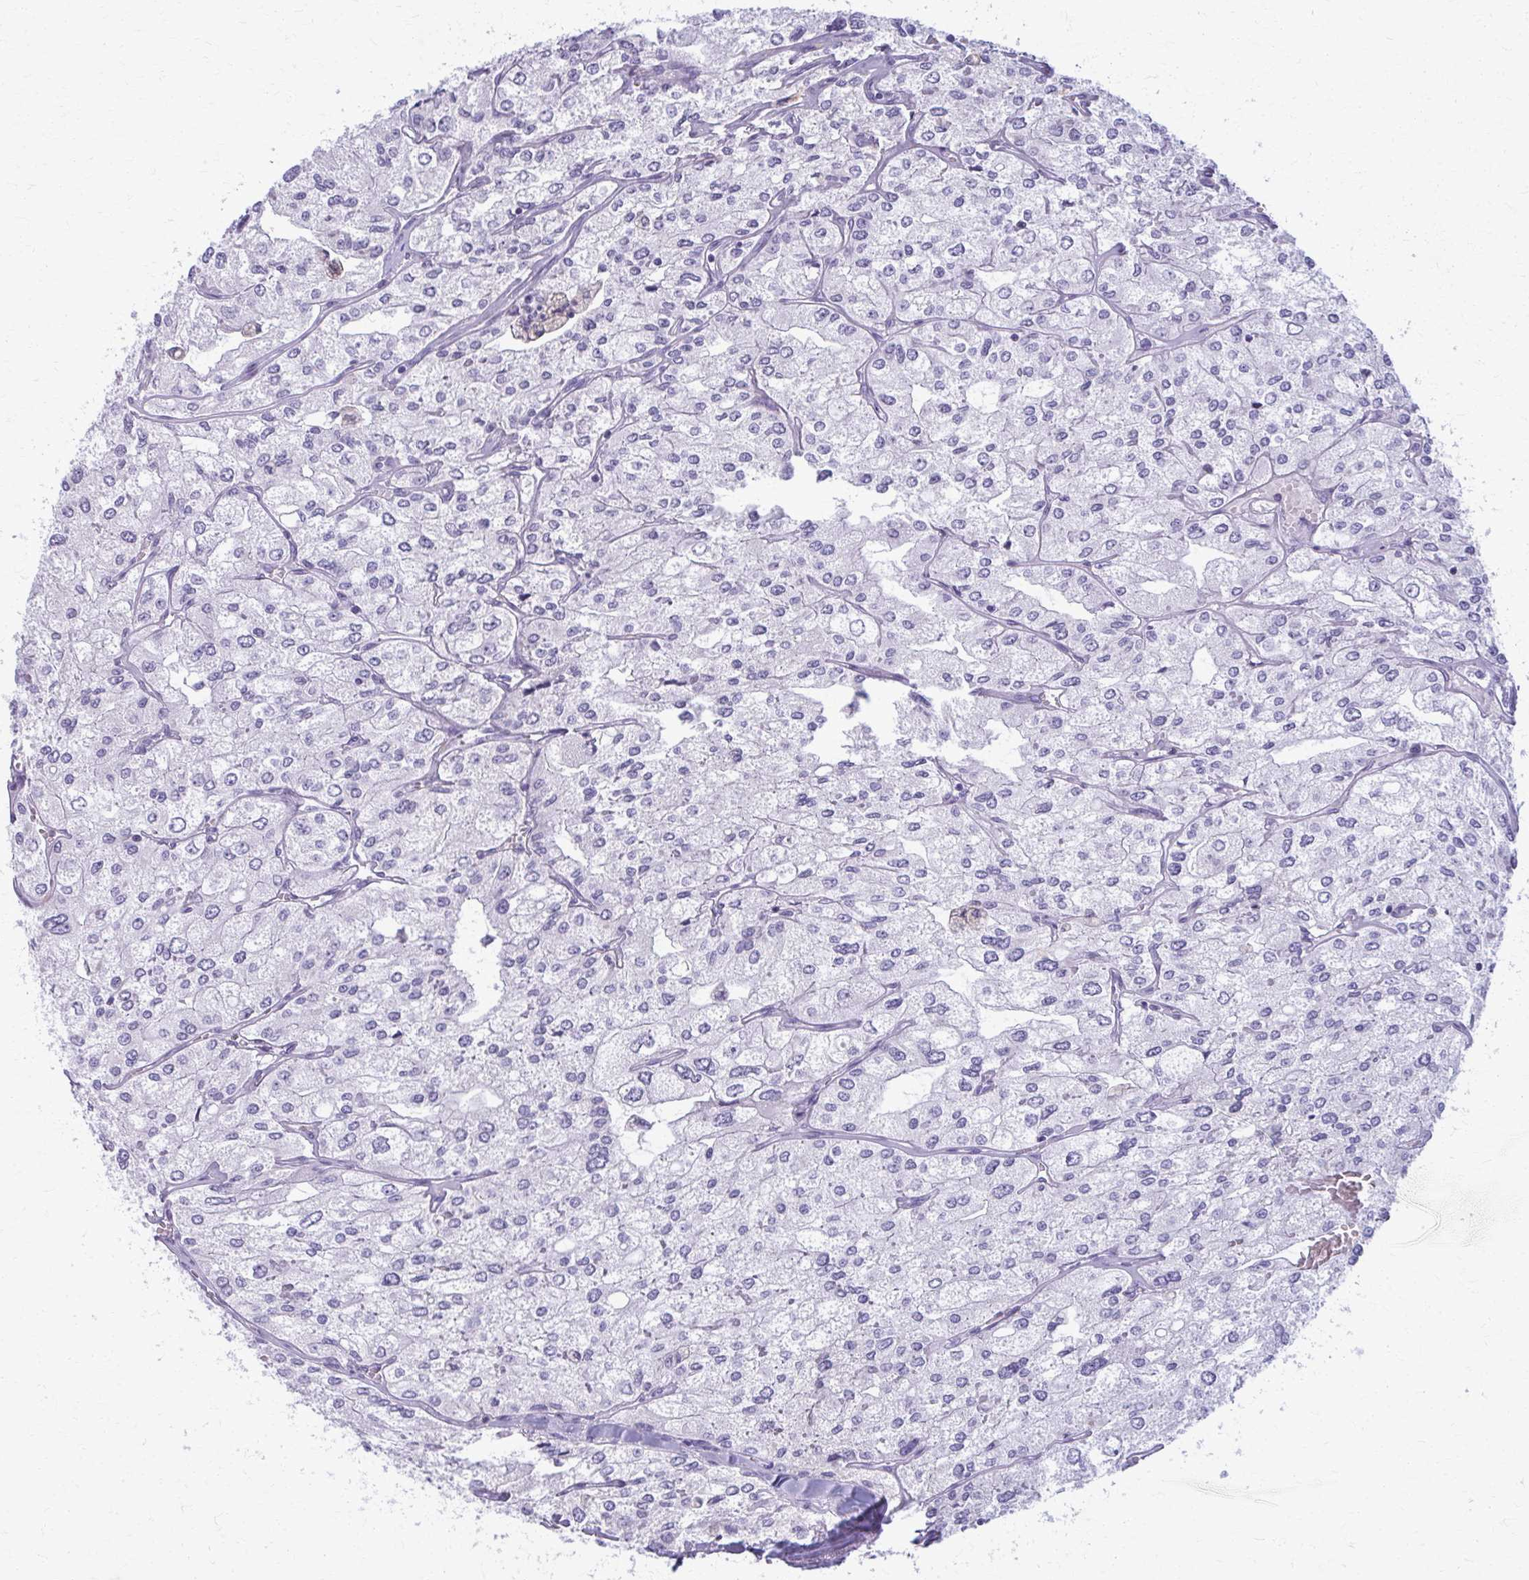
{"staining": {"intensity": "negative", "quantity": "none", "location": "none"}, "tissue": "renal cancer", "cell_type": "Tumor cells", "image_type": "cancer", "snomed": [{"axis": "morphology", "description": "Adenocarcinoma, NOS"}, {"axis": "topography", "description": "Kidney"}], "caption": "Histopathology image shows no protein expression in tumor cells of renal adenocarcinoma tissue.", "gene": "OR4M1", "patient": {"sex": "female", "age": 70}}